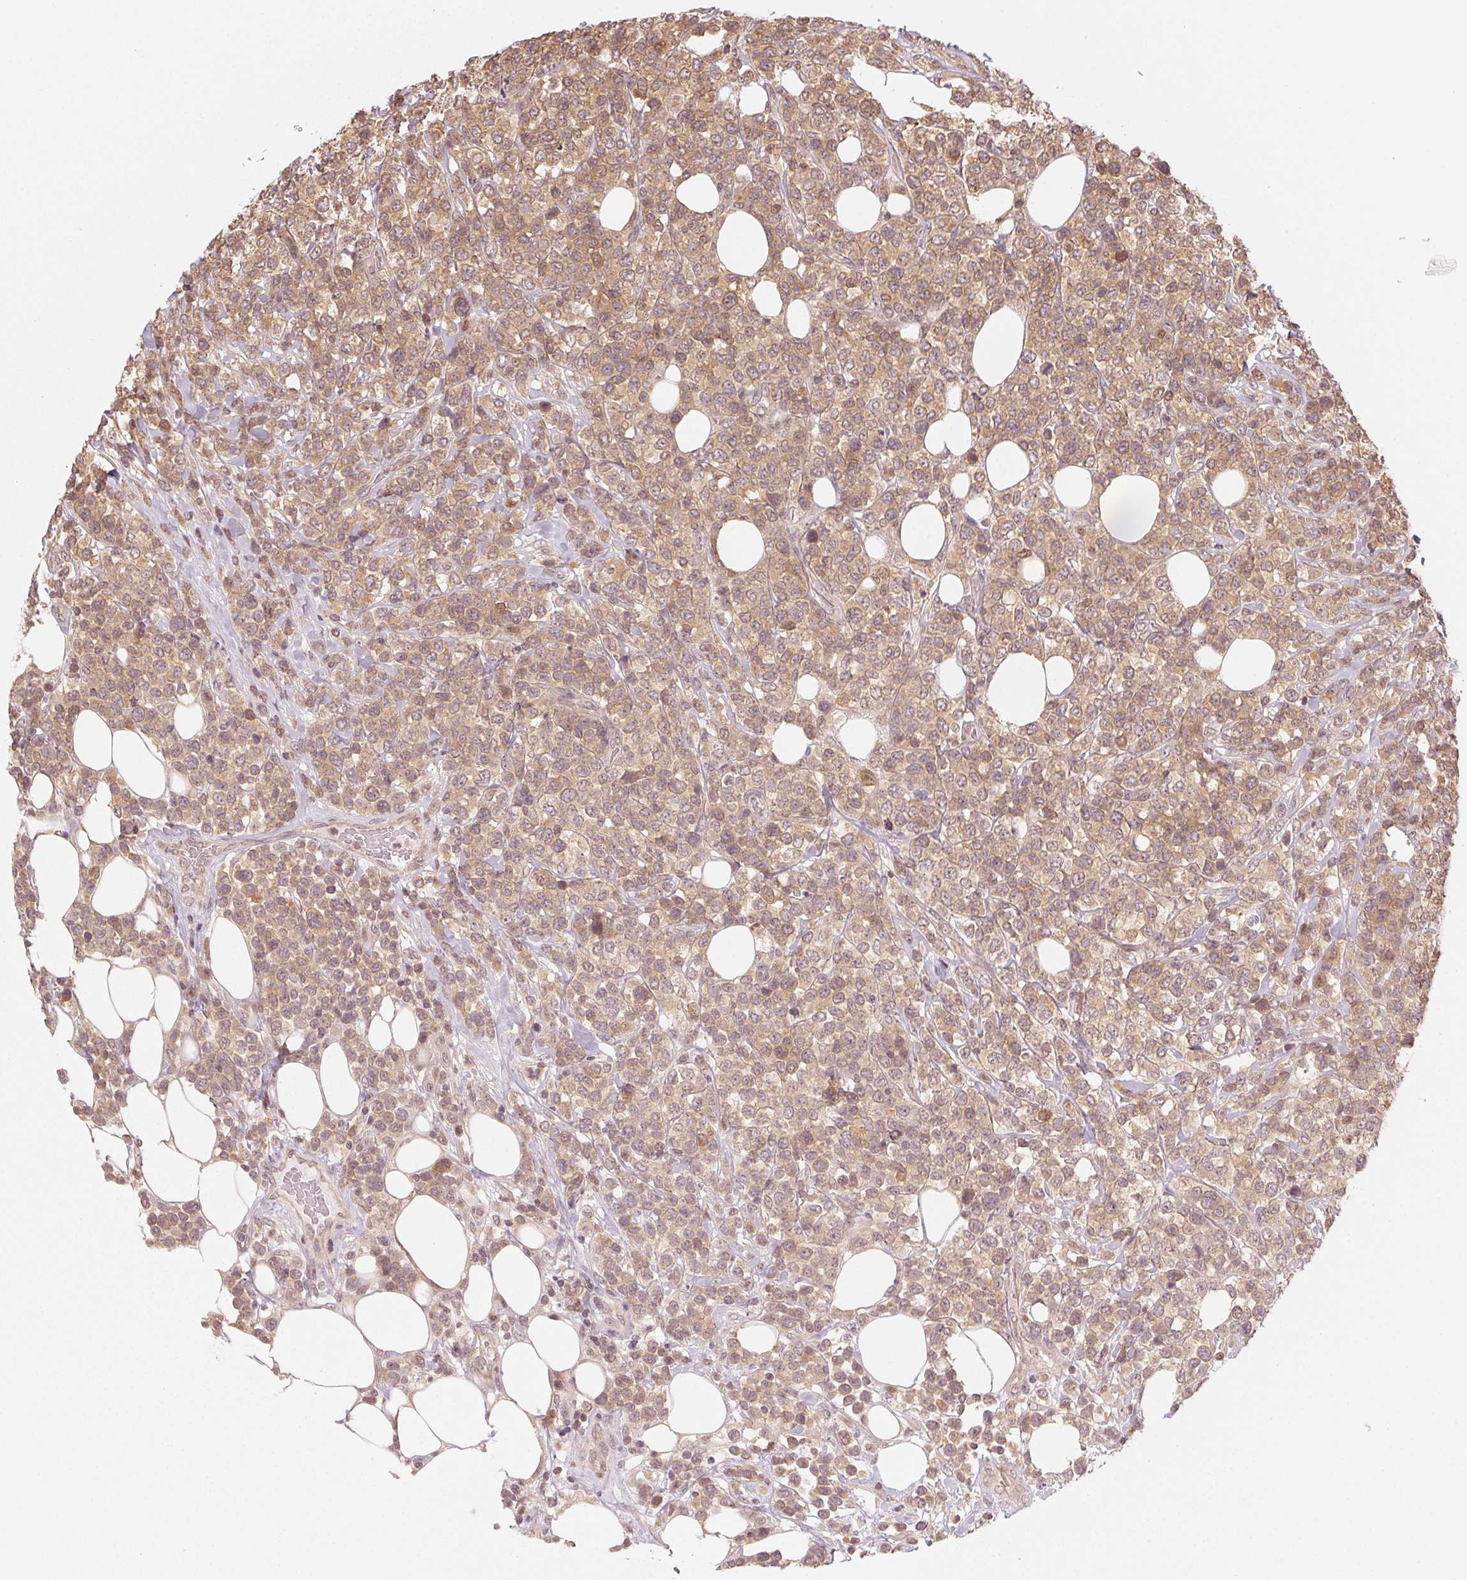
{"staining": {"intensity": "weak", "quantity": ">75%", "location": "cytoplasmic/membranous,nuclear"}, "tissue": "lymphoma", "cell_type": "Tumor cells", "image_type": "cancer", "snomed": [{"axis": "morphology", "description": "Malignant lymphoma, non-Hodgkin's type, High grade"}, {"axis": "topography", "description": "Soft tissue"}], "caption": "Immunohistochemistry (IHC) staining of malignant lymphoma, non-Hodgkin's type (high-grade), which shows low levels of weak cytoplasmic/membranous and nuclear expression in about >75% of tumor cells indicating weak cytoplasmic/membranous and nuclear protein expression. The staining was performed using DAB (3,3'-diaminobenzidine) (brown) for protein detection and nuclei were counterstained in hematoxylin (blue).", "gene": "UBE2L3", "patient": {"sex": "female", "age": 56}}